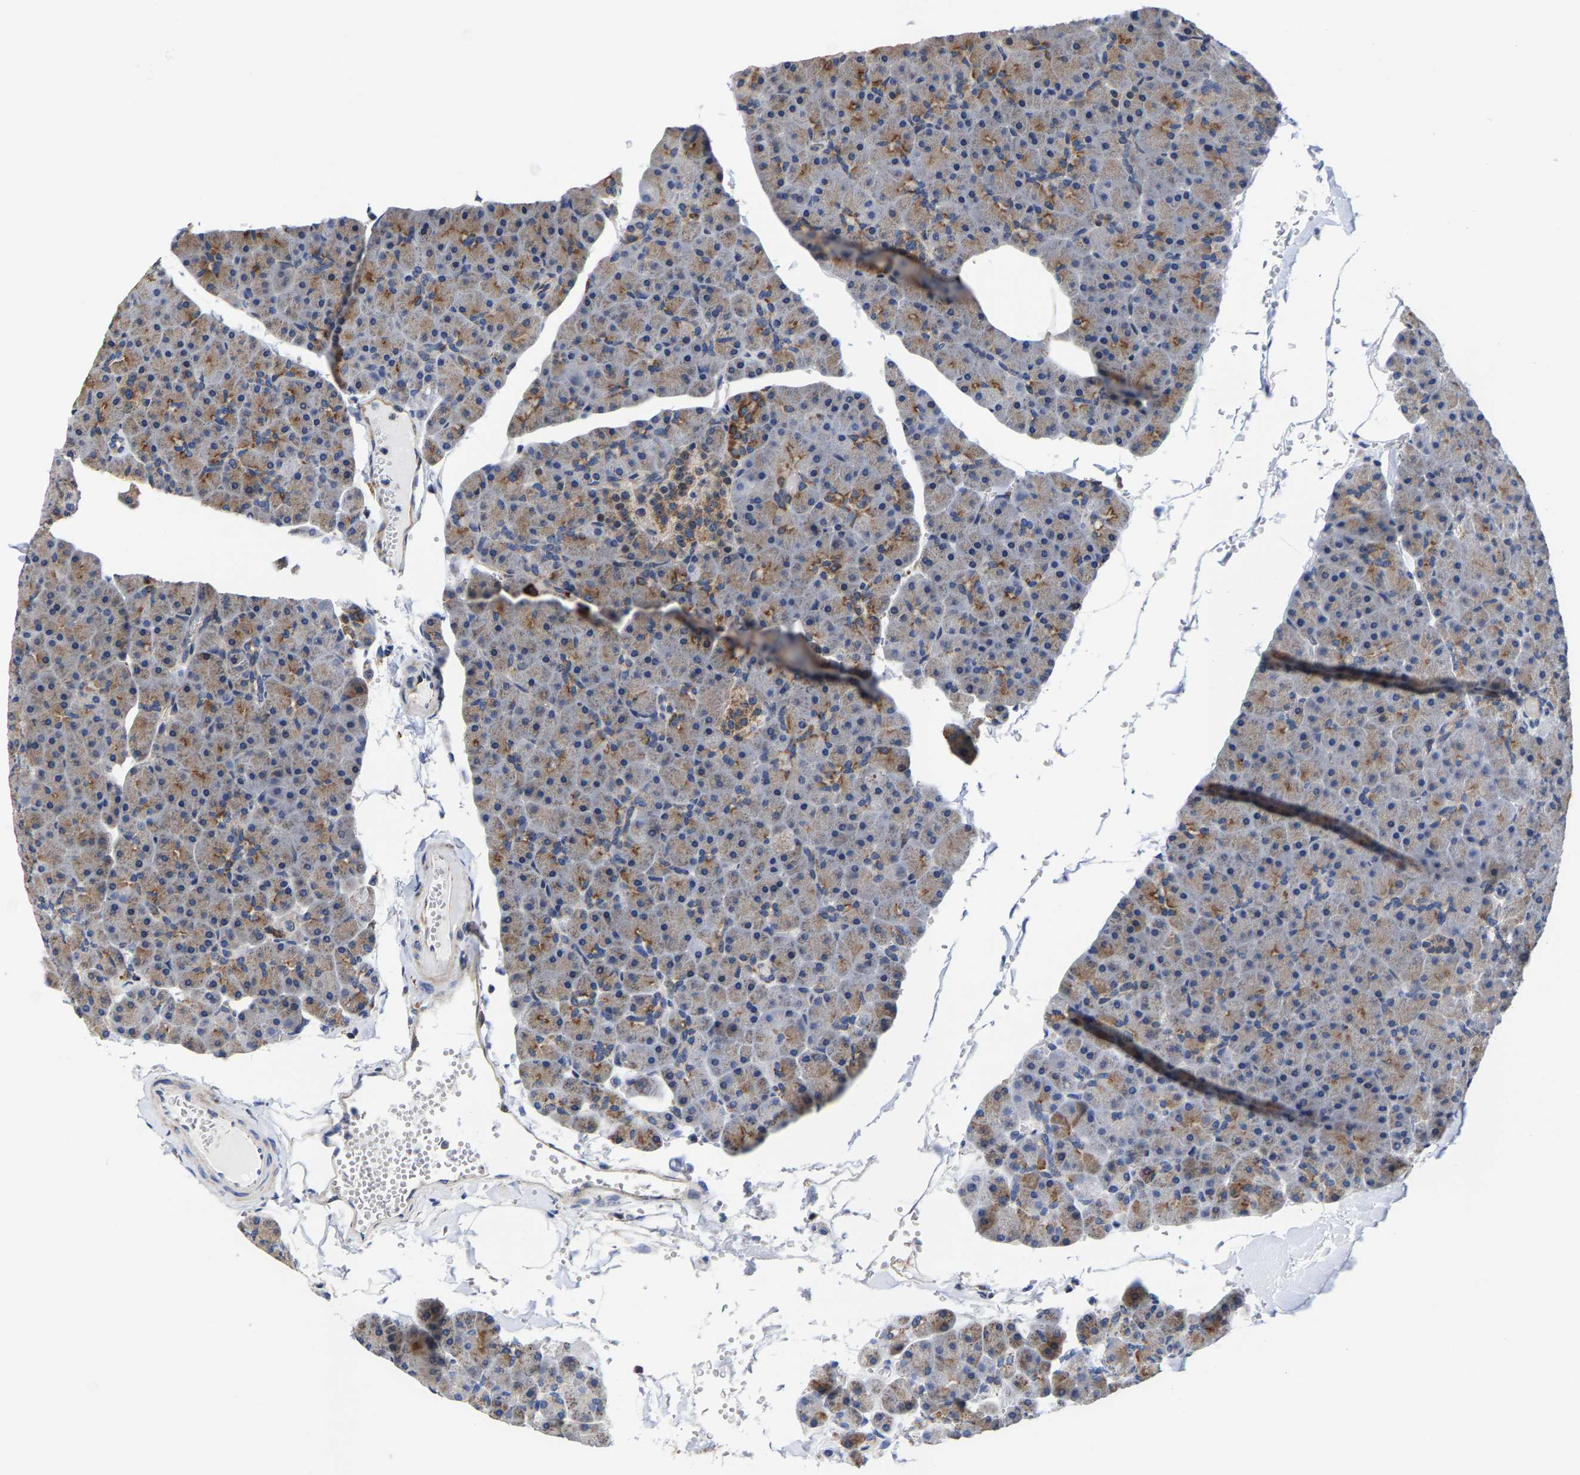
{"staining": {"intensity": "moderate", "quantity": "25%-75%", "location": "cytoplasmic/membranous"}, "tissue": "pancreas", "cell_type": "Exocrine glandular cells", "image_type": "normal", "snomed": [{"axis": "morphology", "description": "Normal tissue, NOS"}, {"axis": "topography", "description": "Pancreas"}], "caption": "DAB immunohistochemical staining of unremarkable human pancreas exhibits moderate cytoplasmic/membranous protein expression in approximately 25%-75% of exocrine glandular cells. (IHC, brightfield microscopy, high magnification).", "gene": "PFKFB3", "patient": {"sex": "male", "age": 35}}